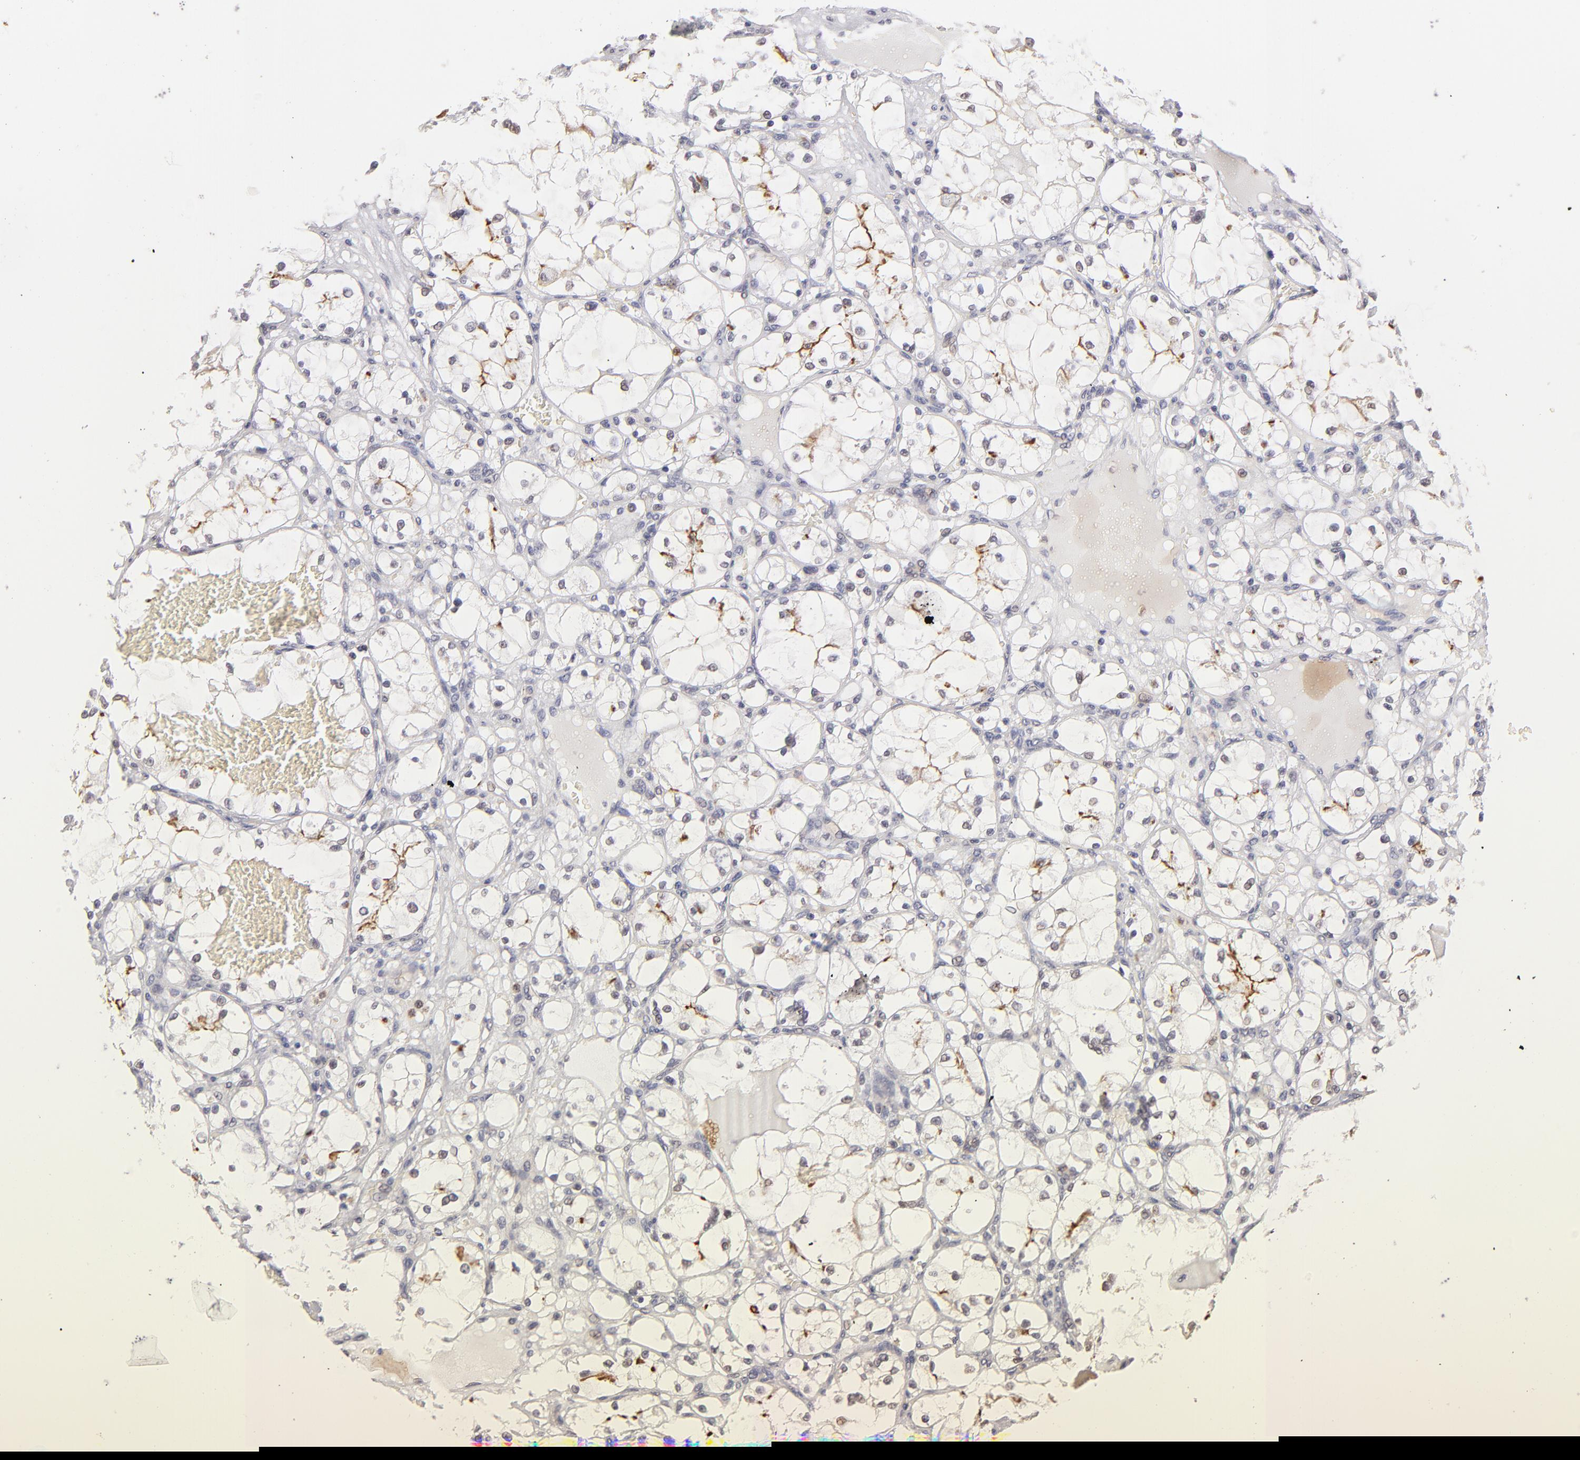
{"staining": {"intensity": "strong", "quantity": "<25%", "location": "cytoplasmic/membranous"}, "tissue": "renal cancer", "cell_type": "Tumor cells", "image_type": "cancer", "snomed": [{"axis": "morphology", "description": "Adenocarcinoma, NOS"}, {"axis": "topography", "description": "Kidney"}], "caption": "A high-resolution image shows immunohistochemistry (IHC) staining of renal cancer (adenocarcinoma), which demonstrates strong cytoplasmic/membranous staining in about <25% of tumor cells.", "gene": "MGAM", "patient": {"sex": "male", "age": 61}}